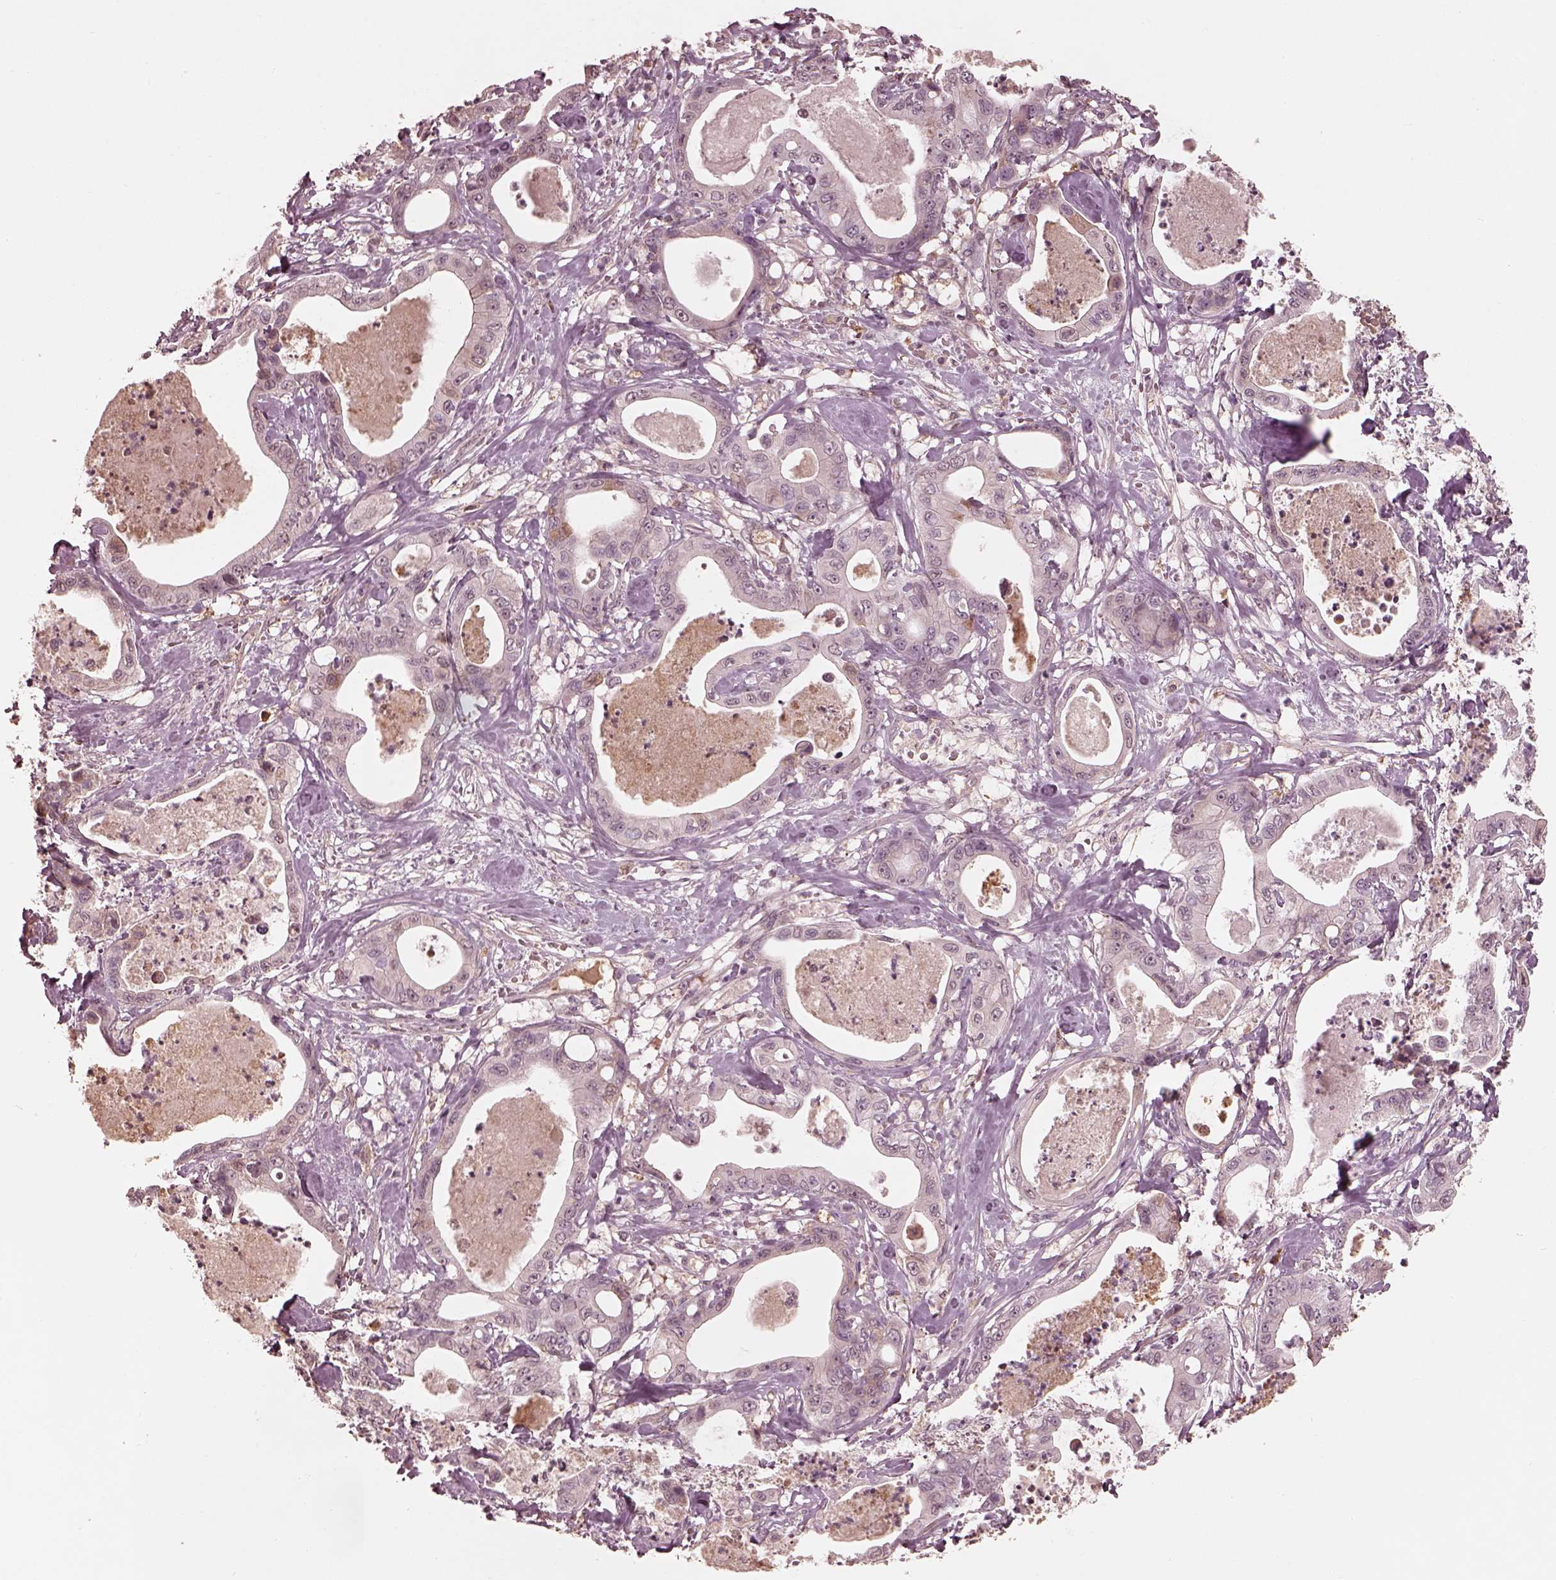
{"staining": {"intensity": "negative", "quantity": "none", "location": "none"}, "tissue": "pancreatic cancer", "cell_type": "Tumor cells", "image_type": "cancer", "snomed": [{"axis": "morphology", "description": "Adenocarcinoma, NOS"}, {"axis": "topography", "description": "Pancreas"}], "caption": "IHC micrograph of human pancreatic cancer (adenocarcinoma) stained for a protein (brown), which demonstrates no staining in tumor cells.", "gene": "CALR3", "patient": {"sex": "male", "age": 71}}